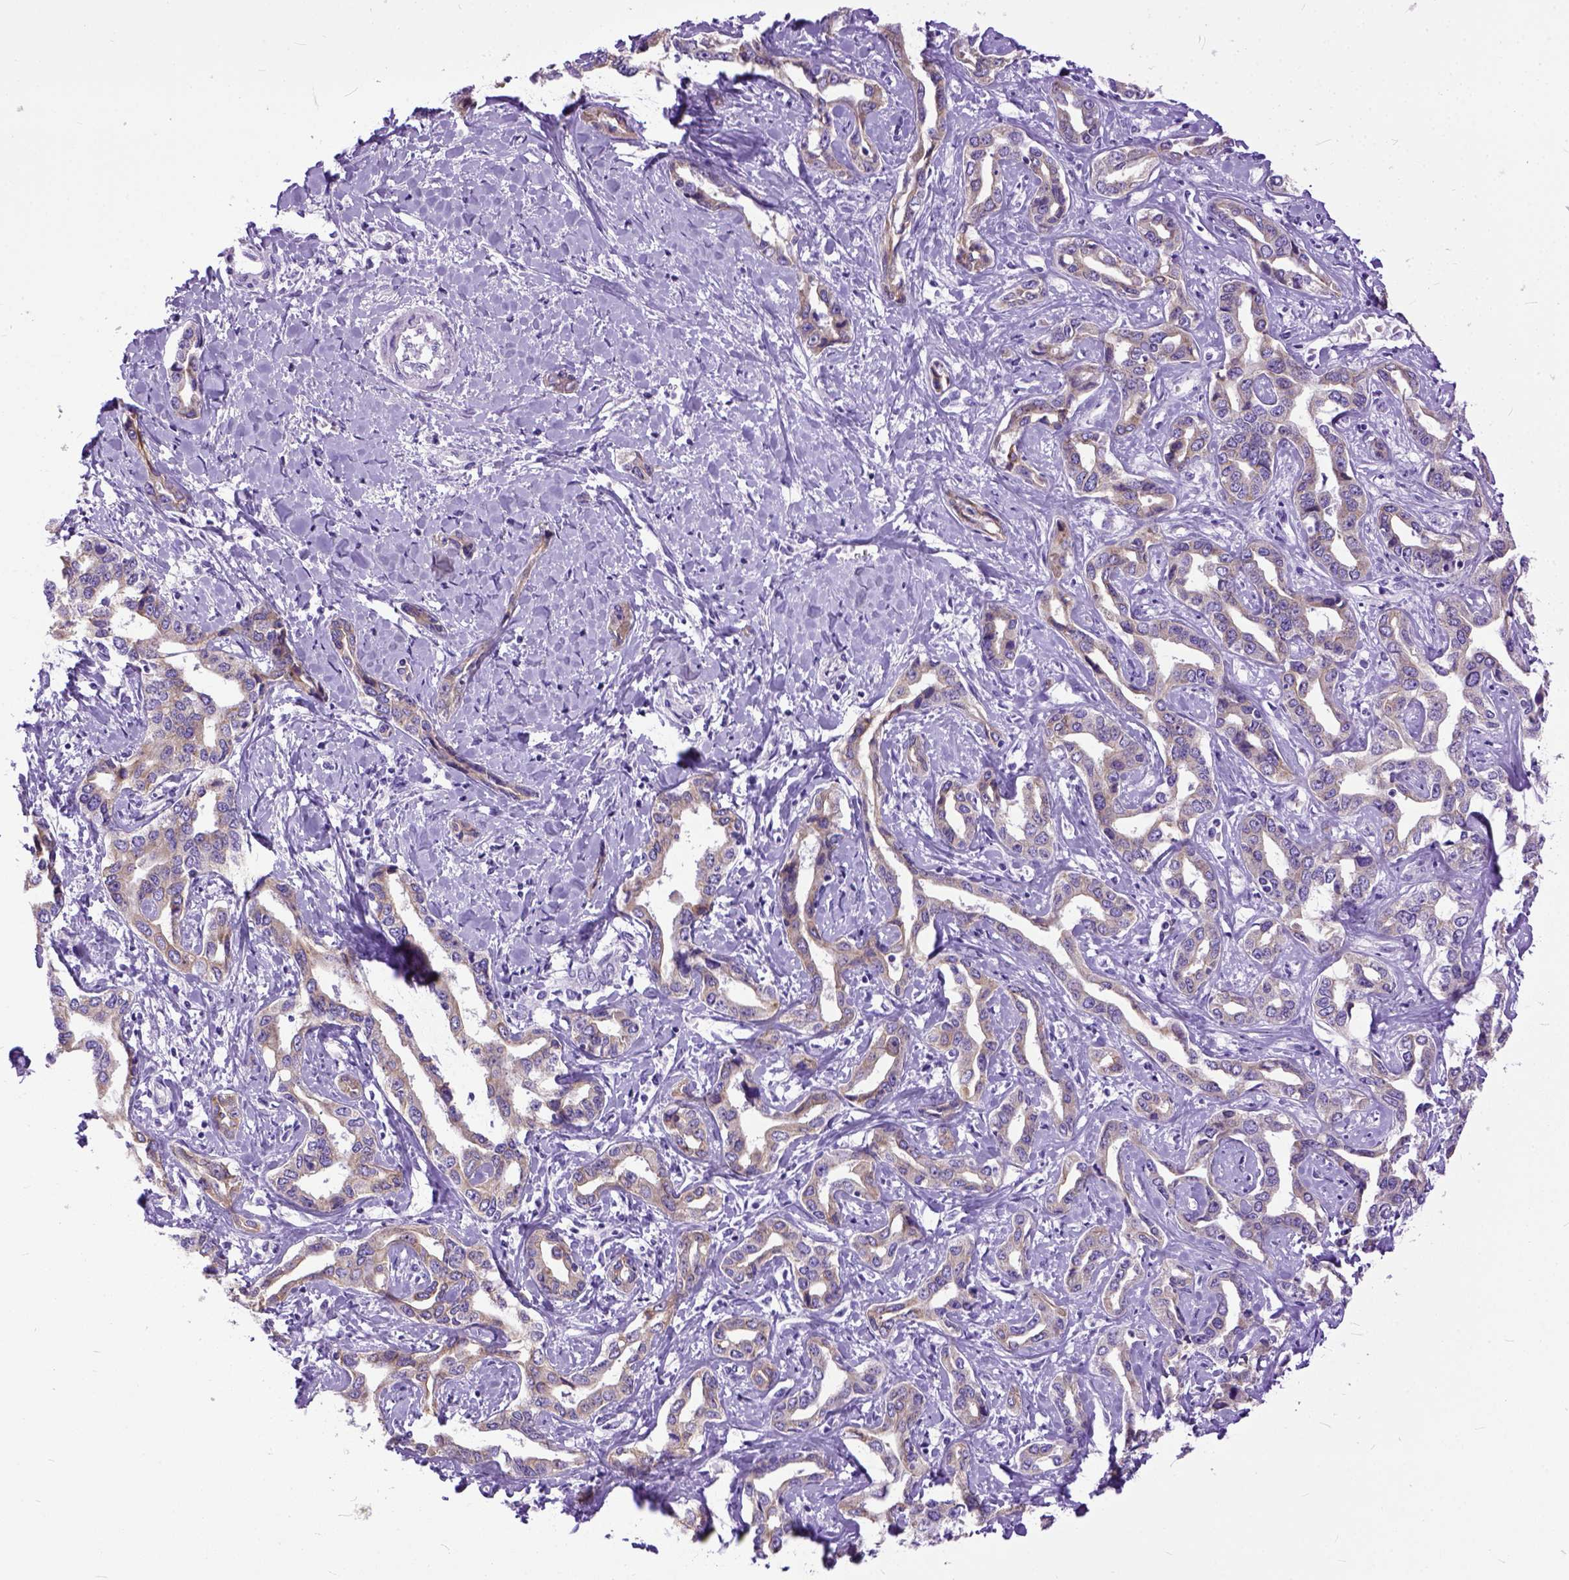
{"staining": {"intensity": "negative", "quantity": "none", "location": "none"}, "tissue": "liver cancer", "cell_type": "Tumor cells", "image_type": "cancer", "snomed": [{"axis": "morphology", "description": "Cholangiocarcinoma"}, {"axis": "topography", "description": "Liver"}], "caption": "The image demonstrates no staining of tumor cells in liver cholangiocarcinoma.", "gene": "PPL", "patient": {"sex": "male", "age": 59}}